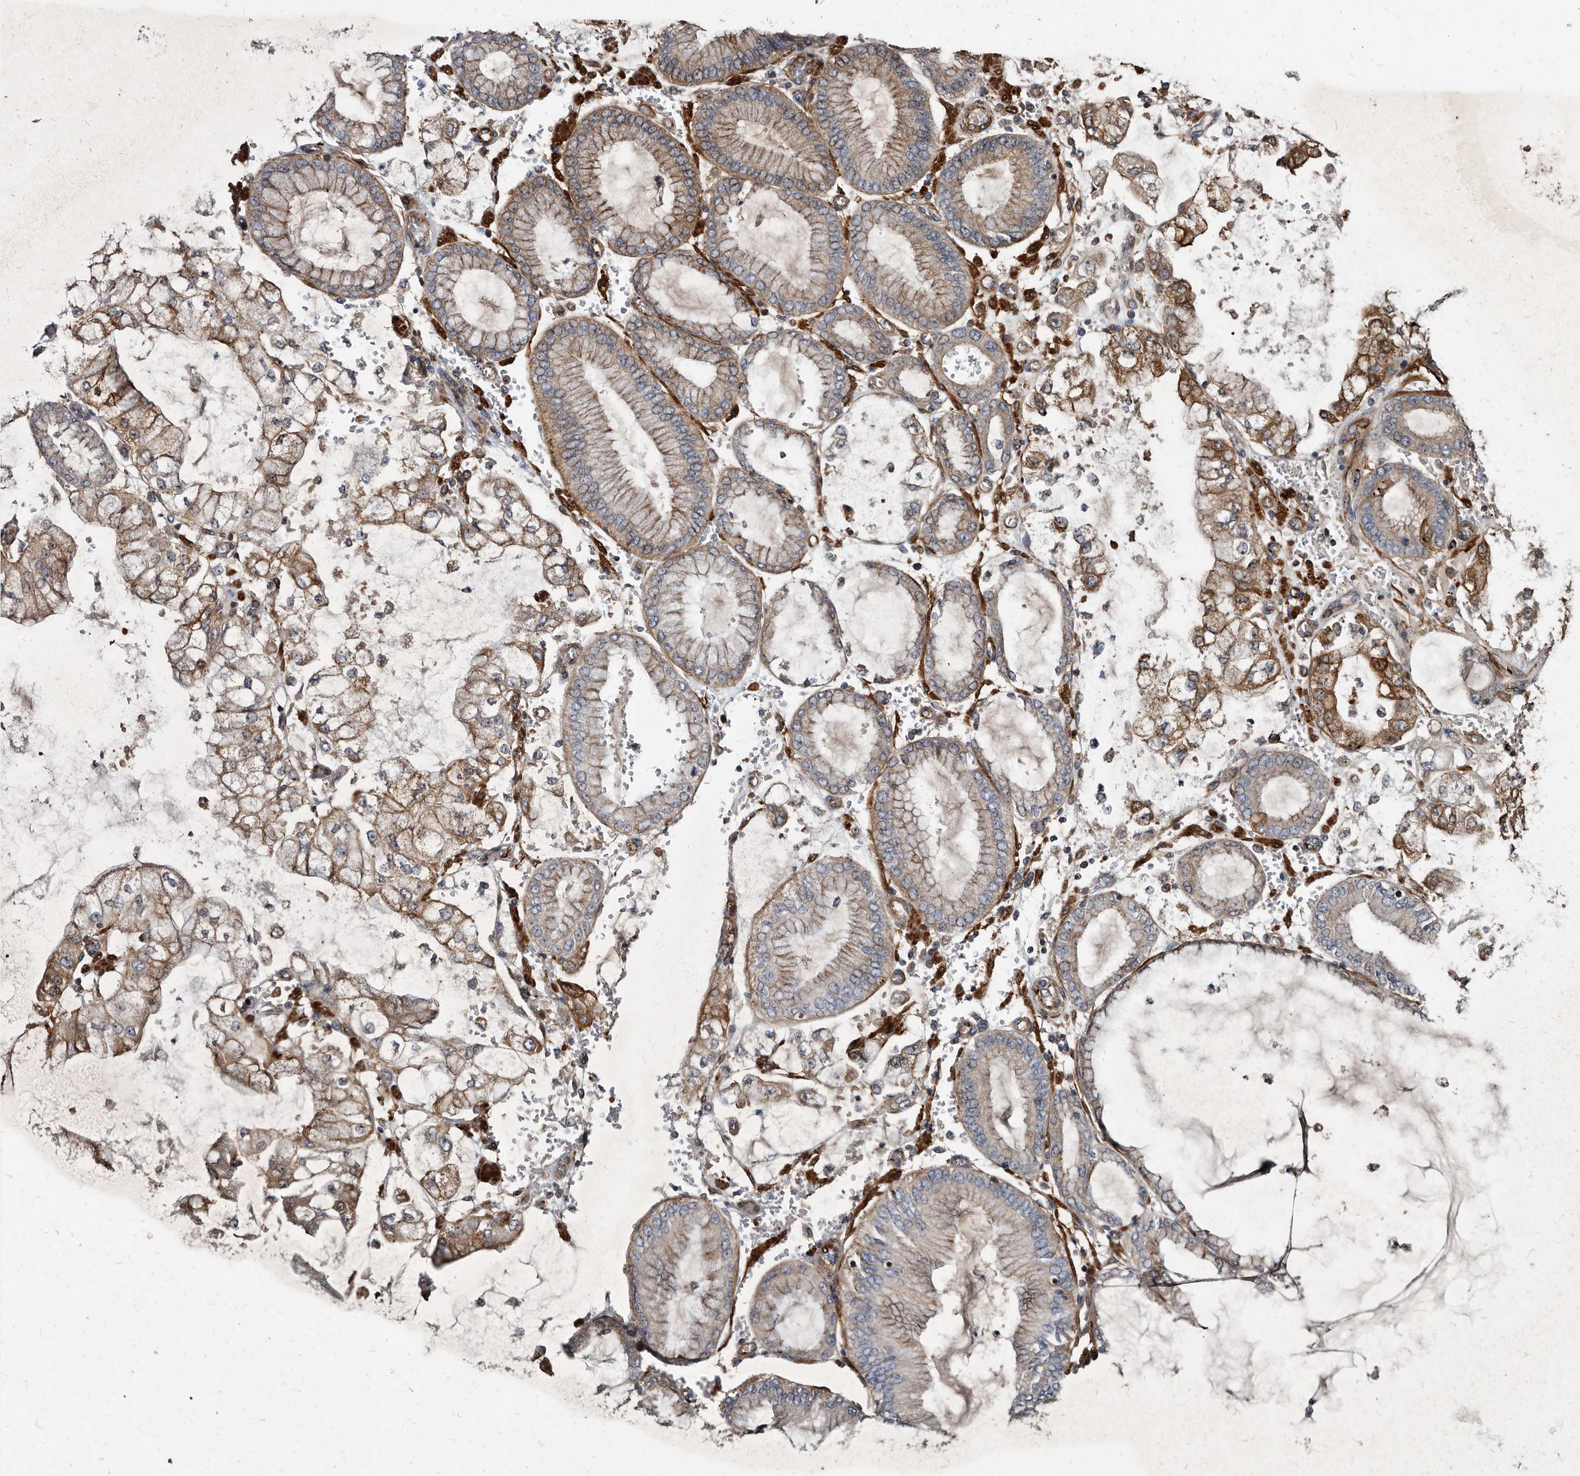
{"staining": {"intensity": "moderate", "quantity": "<25%", "location": "cytoplasmic/membranous"}, "tissue": "stomach cancer", "cell_type": "Tumor cells", "image_type": "cancer", "snomed": [{"axis": "morphology", "description": "Adenocarcinoma, NOS"}, {"axis": "topography", "description": "Stomach"}], "caption": "High-magnification brightfield microscopy of stomach cancer stained with DAB (3,3'-diaminobenzidine) (brown) and counterstained with hematoxylin (blue). tumor cells exhibit moderate cytoplasmic/membranous expression is seen in approximately<25% of cells. (IHC, brightfield microscopy, high magnification).", "gene": "KCTD20", "patient": {"sex": "male", "age": 76}}